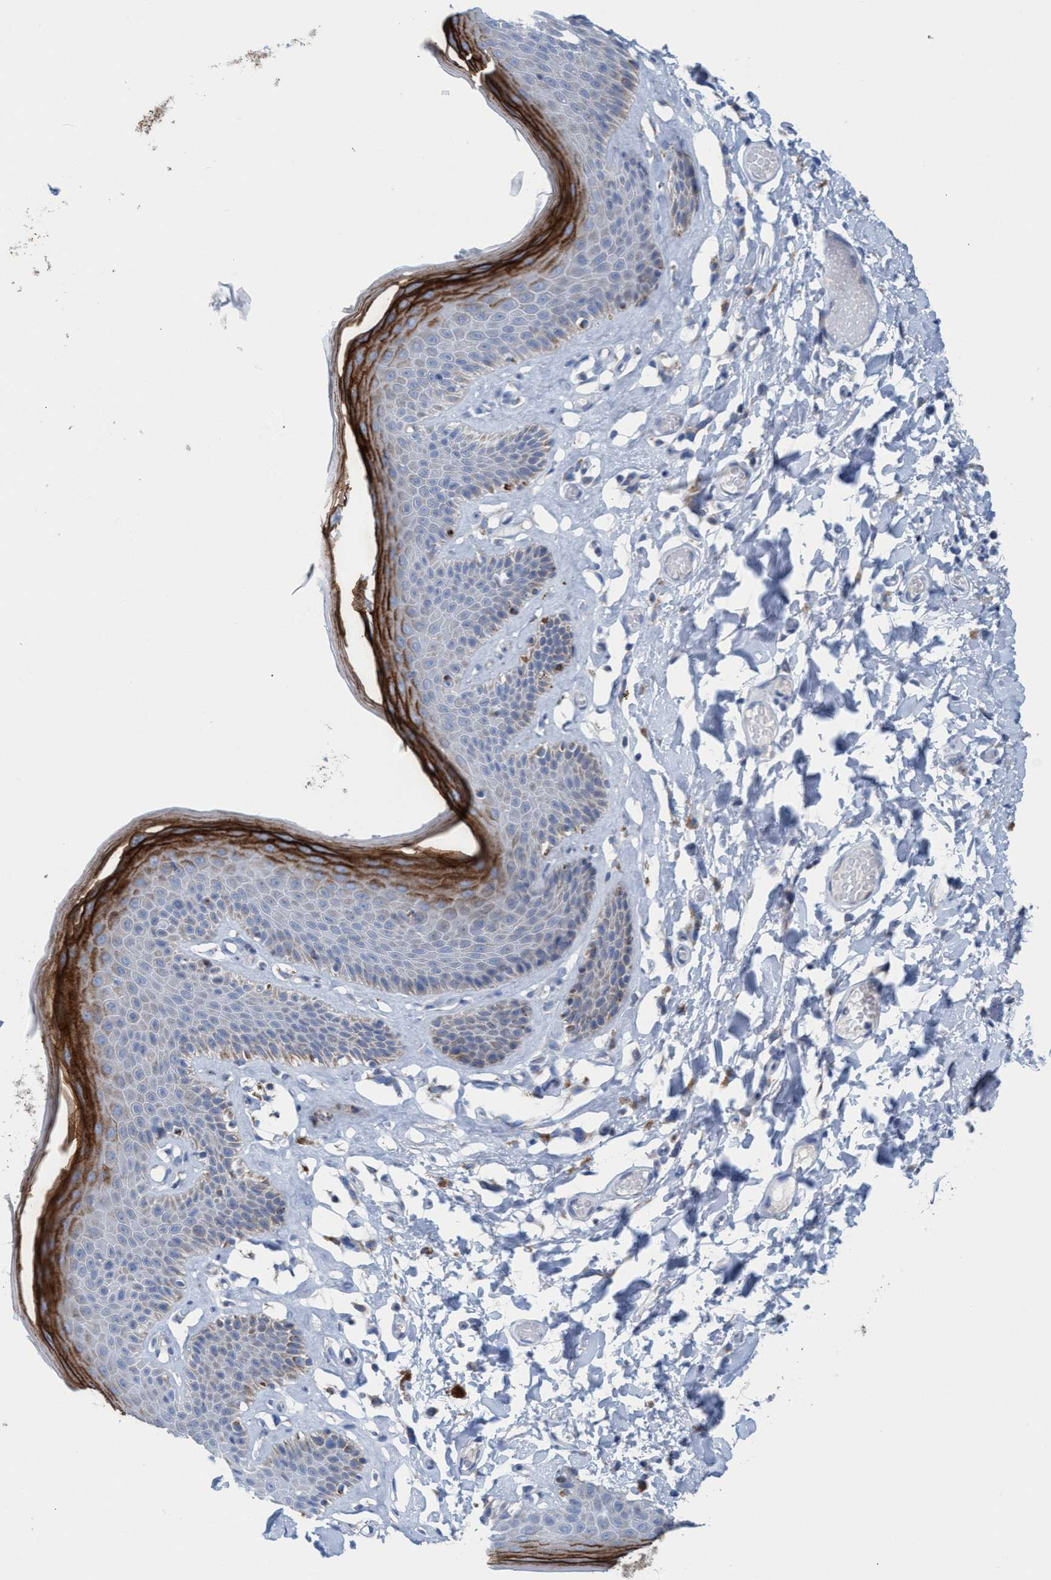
{"staining": {"intensity": "strong", "quantity": "<25%", "location": "cytoplasmic/membranous"}, "tissue": "skin", "cell_type": "Epidermal cells", "image_type": "normal", "snomed": [{"axis": "morphology", "description": "Normal tissue, NOS"}, {"axis": "topography", "description": "Vulva"}], "caption": "An immunohistochemistry histopathology image of benign tissue is shown. Protein staining in brown highlights strong cytoplasmic/membranous positivity in skin within epidermal cells.", "gene": "GGA3", "patient": {"sex": "female", "age": 73}}